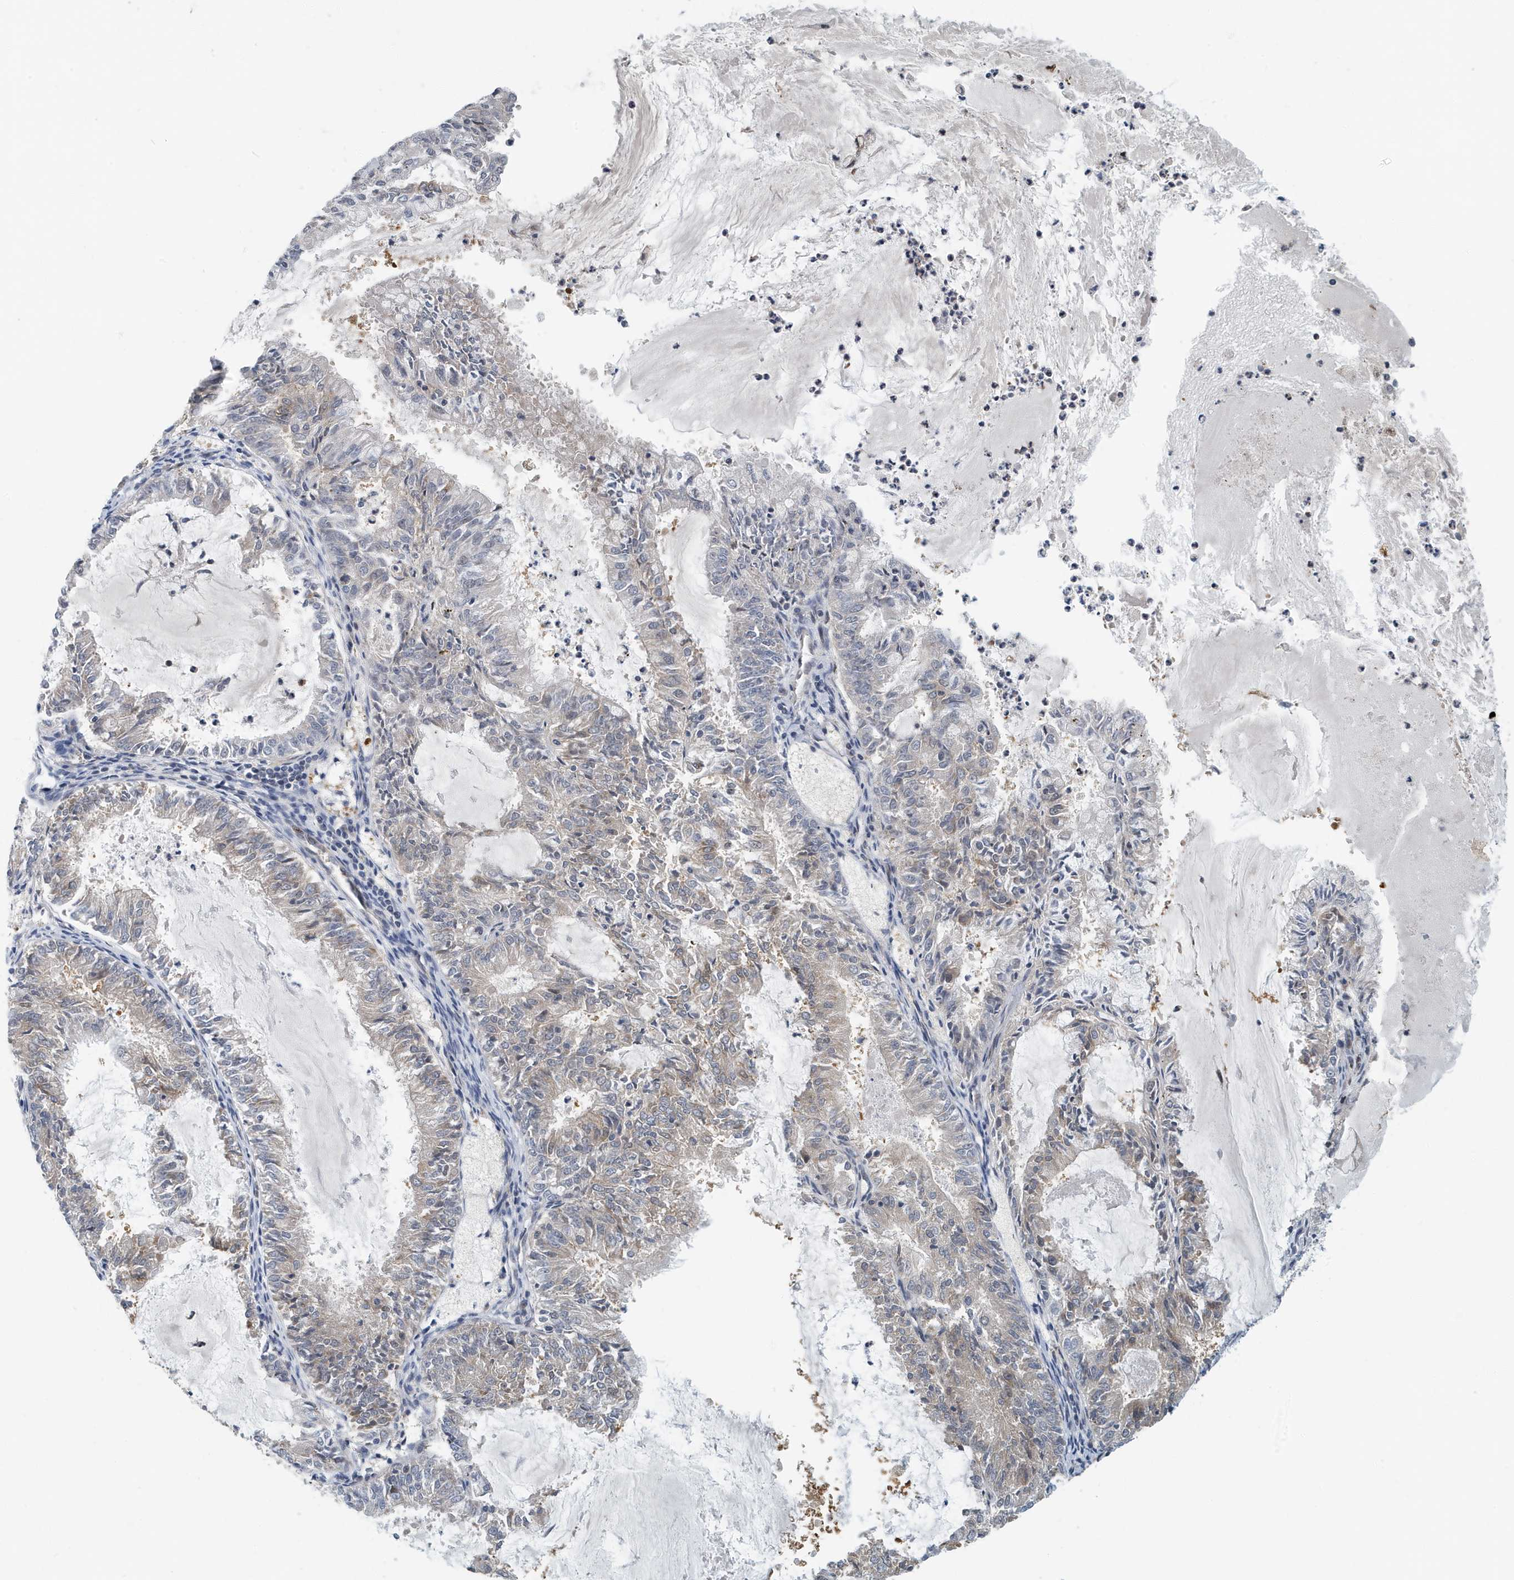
{"staining": {"intensity": "weak", "quantity": "25%-75%", "location": "cytoplasmic/membranous"}, "tissue": "endometrial cancer", "cell_type": "Tumor cells", "image_type": "cancer", "snomed": [{"axis": "morphology", "description": "Adenocarcinoma, NOS"}, {"axis": "topography", "description": "Endometrium"}], "caption": "Weak cytoplasmic/membranous protein staining is present in about 25%-75% of tumor cells in endometrial cancer (adenocarcinoma).", "gene": "KIF15", "patient": {"sex": "female", "age": 57}}